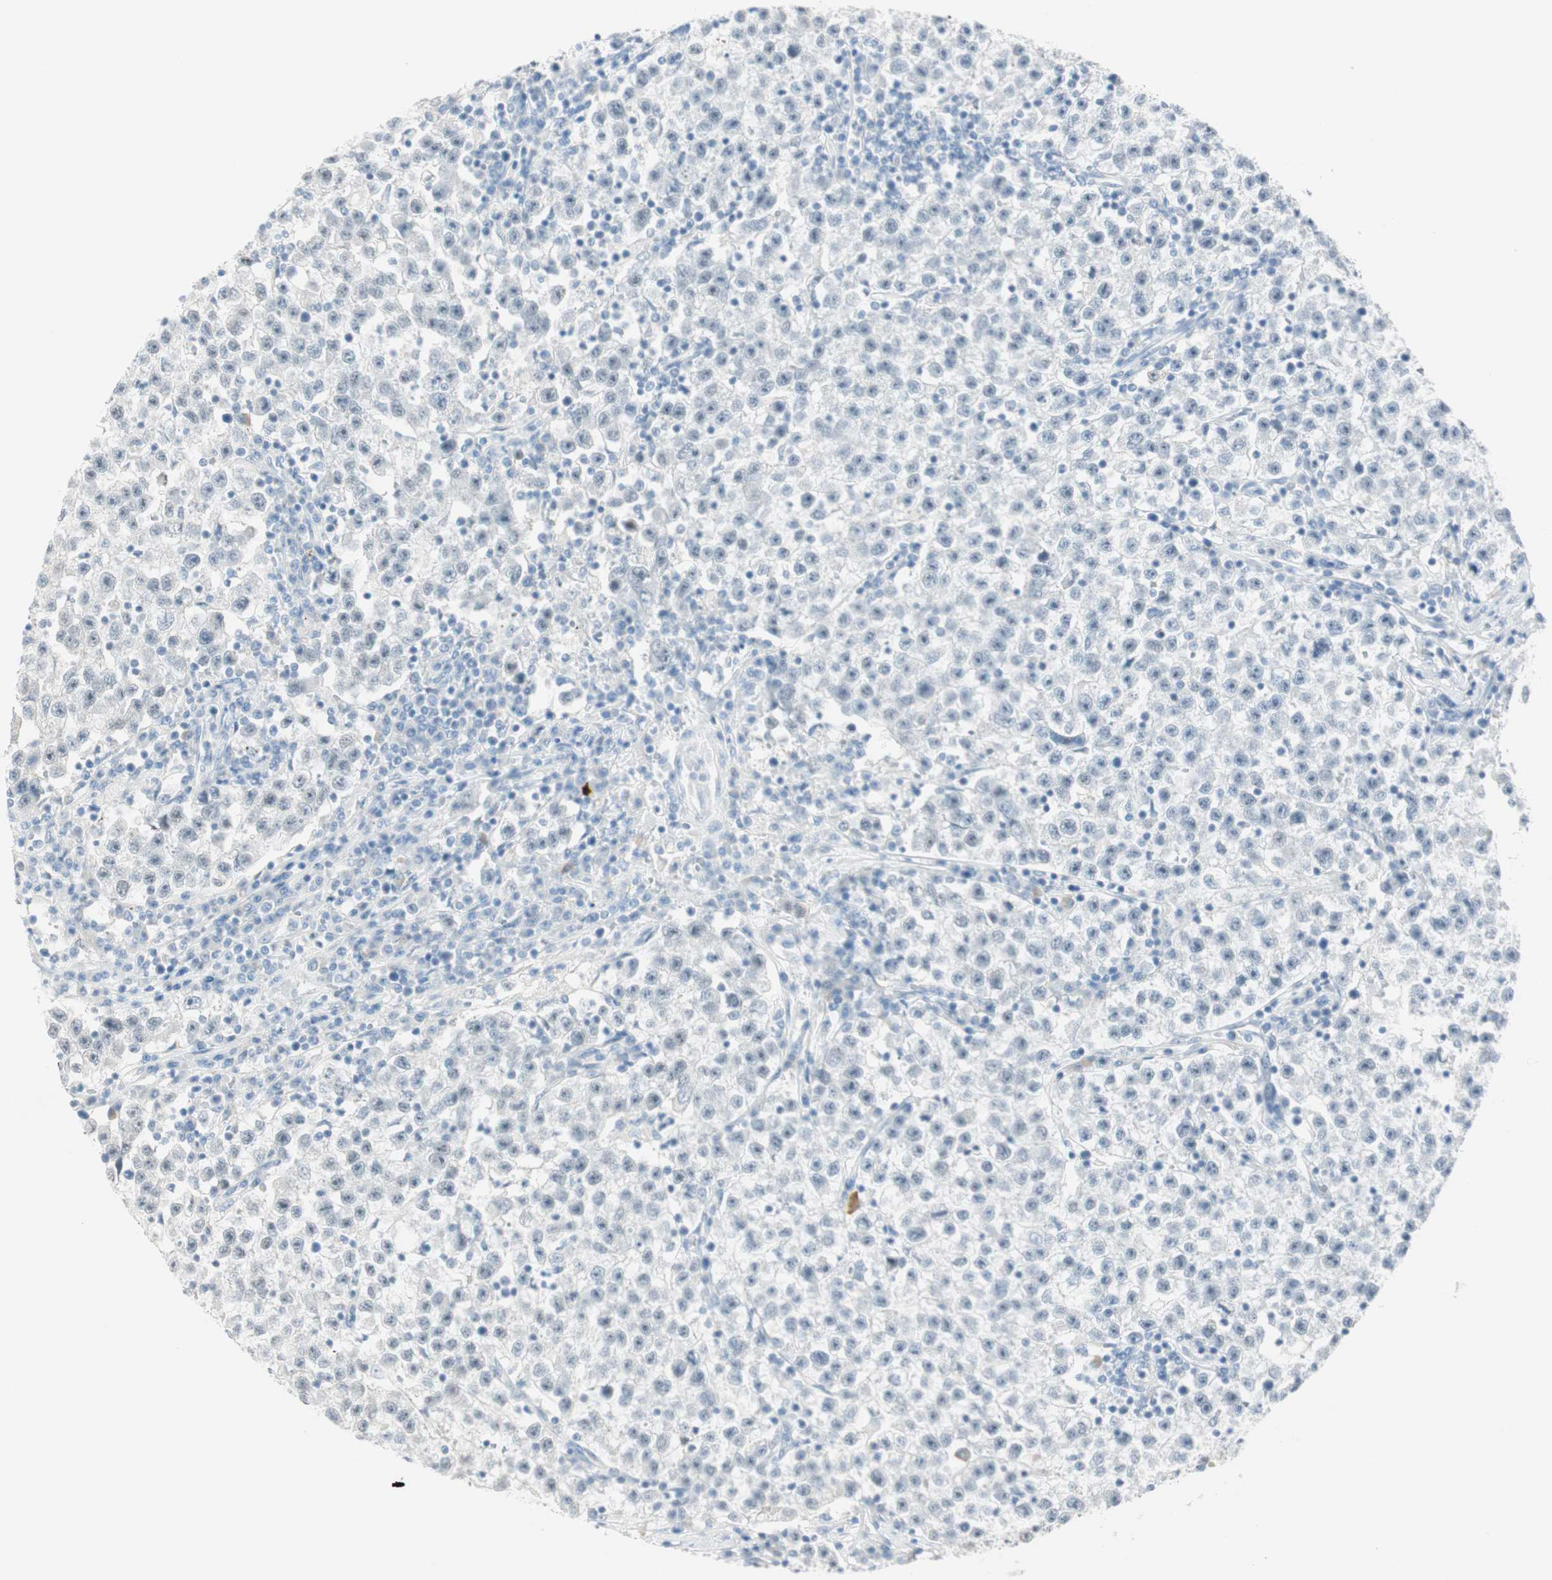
{"staining": {"intensity": "negative", "quantity": "none", "location": "none"}, "tissue": "testis cancer", "cell_type": "Tumor cells", "image_type": "cancer", "snomed": [{"axis": "morphology", "description": "Seminoma, NOS"}, {"axis": "topography", "description": "Testis"}], "caption": "Tumor cells are negative for brown protein staining in testis seminoma.", "gene": "MLLT10", "patient": {"sex": "male", "age": 22}}